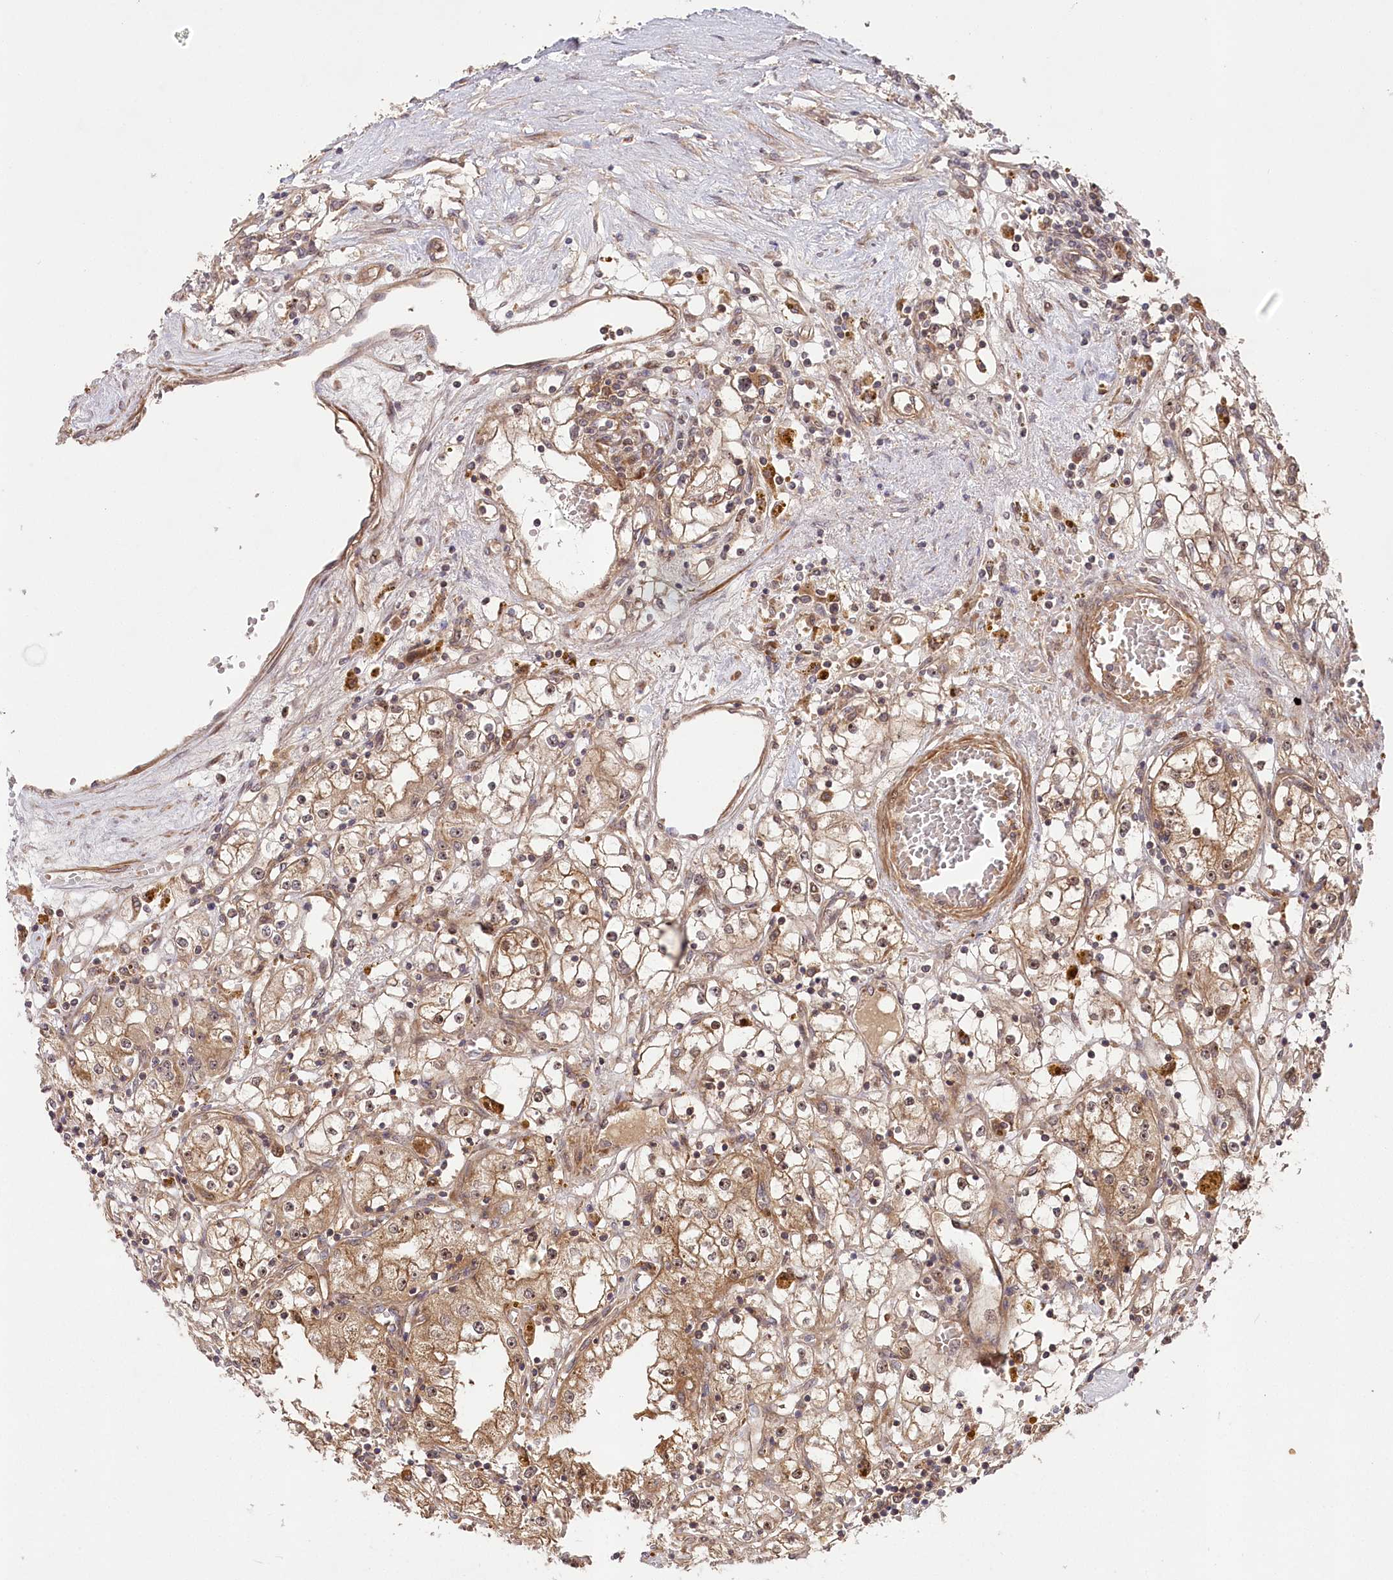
{"staining": {"intensity": "moderate", "quantity": ">75%", "location": "cytoplasmic/membranous,nuclear"}, "tissue": "renal cancer", "cell_type": "Tumor cells", "image_type": "cancer", "snomed": [{"axis": "morphology", "description": "Adenocarcinoma, NOS"}, {"axis": "topography", "description": "Kidney"}], "caption": "Immunohistochemistry (IHC) (DAB) staining of adenocarcinoma (renal) reveals moderate cytoplasmic/membranous and nuclear protein positivity in about >75% of tumor cells.", "gene": "TBCA", "patient": {"sex": "male", "age": 56}}